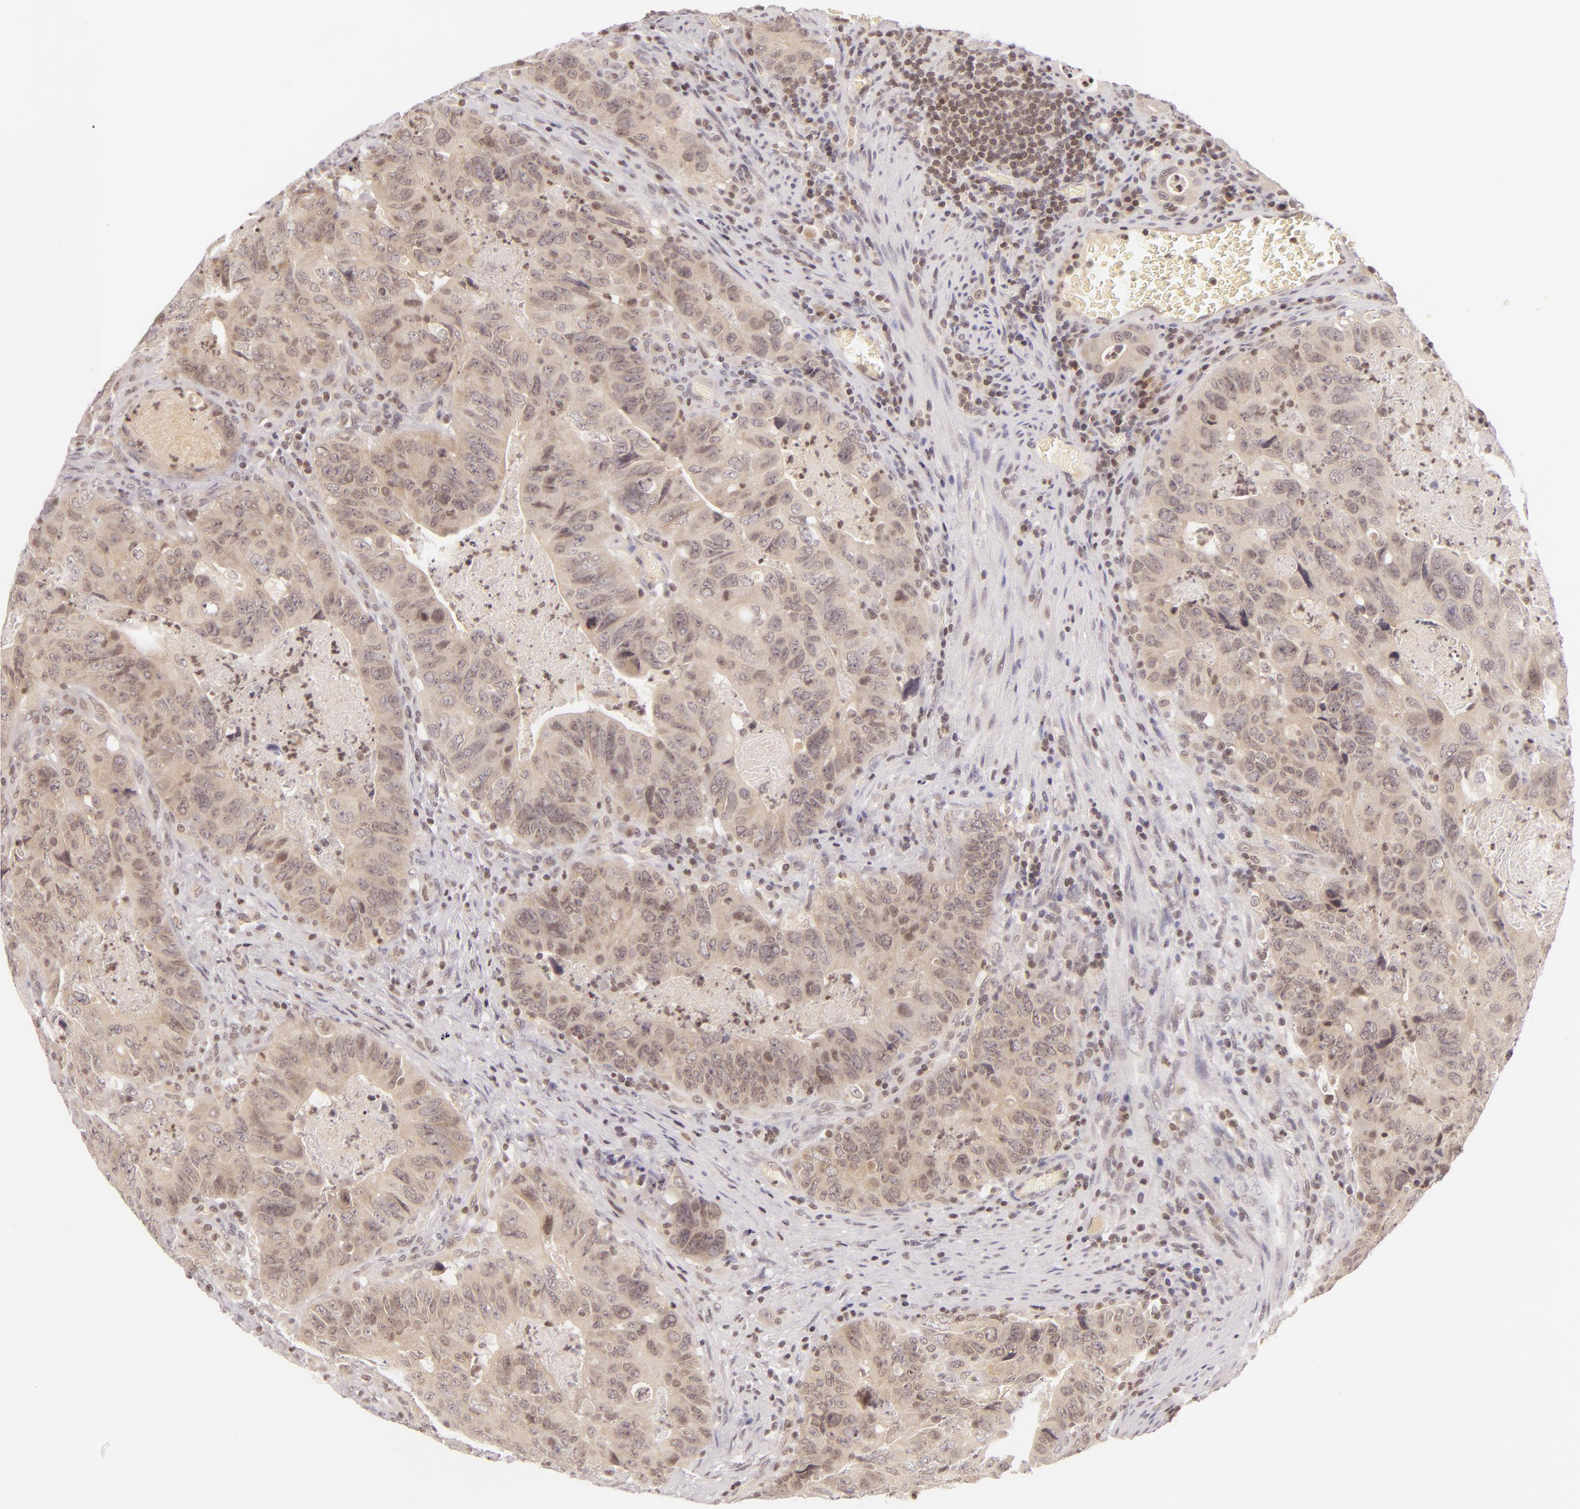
{"staining": {"intensity": "weak", "quantity": ">75%", "location": "cytoplasmic/membranous"}, "tissue": "colorectal cancer", "cell_type": "Tumor cells", "image_type": "cancer", "snomed": [{"axis": "morphology", "description": "Adenocarcinoma, NOS"}, {"axis": "topography", "description": "Rectum"}], "caption": "Approximately >75% of tumor cells in human colorectal adenocarcinoma demonstrate weak cytoplasmic/membranous protein positivity as visualized by brown immunohistochemical staining.", "gene": "CASP8", "patient": {"sex": "female", "age": 82}}